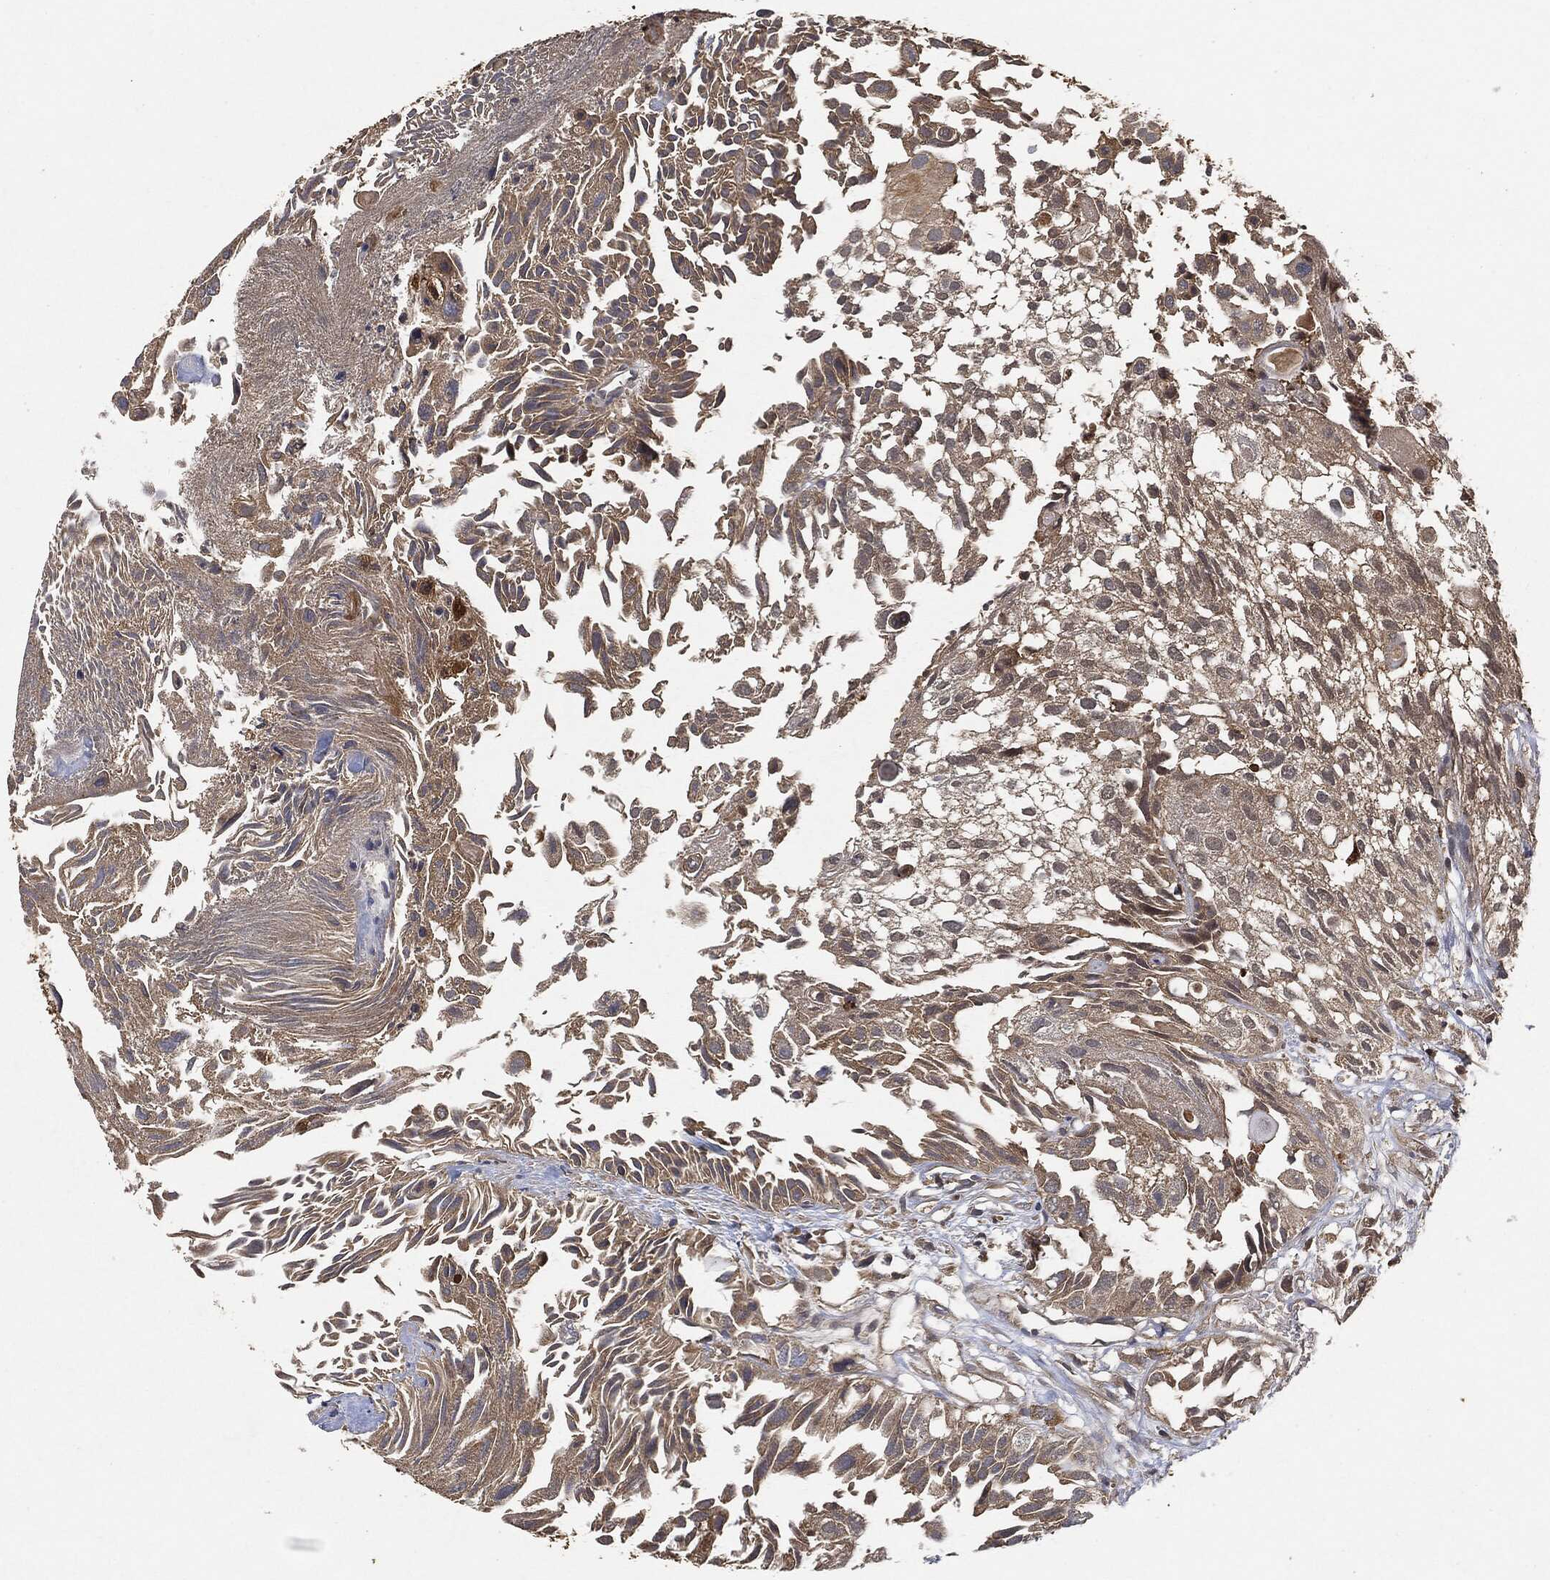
{"staining": {"intensity": "weak", "quantity": ">75%", "location": "cytoplasmic/membranous"}, "tissue": "urothelial cancer", "cell_type": "Tumor cells", "image_type": "cancer", "snomed": [{"axis": "morphology", "description": "Urothelial carcinoma, High grade"}, {"axis": "topography", "description": "Urinary bladder"}], "caption": "Weak cytoplasmic/membranous expression is present in approximately >75% of tumor cells in urothelial cancer. (Stains: DAB (3,3'-diaminobenzidine) in brown, nuclei in blue, Microscopy: brightfield microscopy at high magnification).", "gene": "BRAF", "patient": {"sex": "female", "age": 79}}